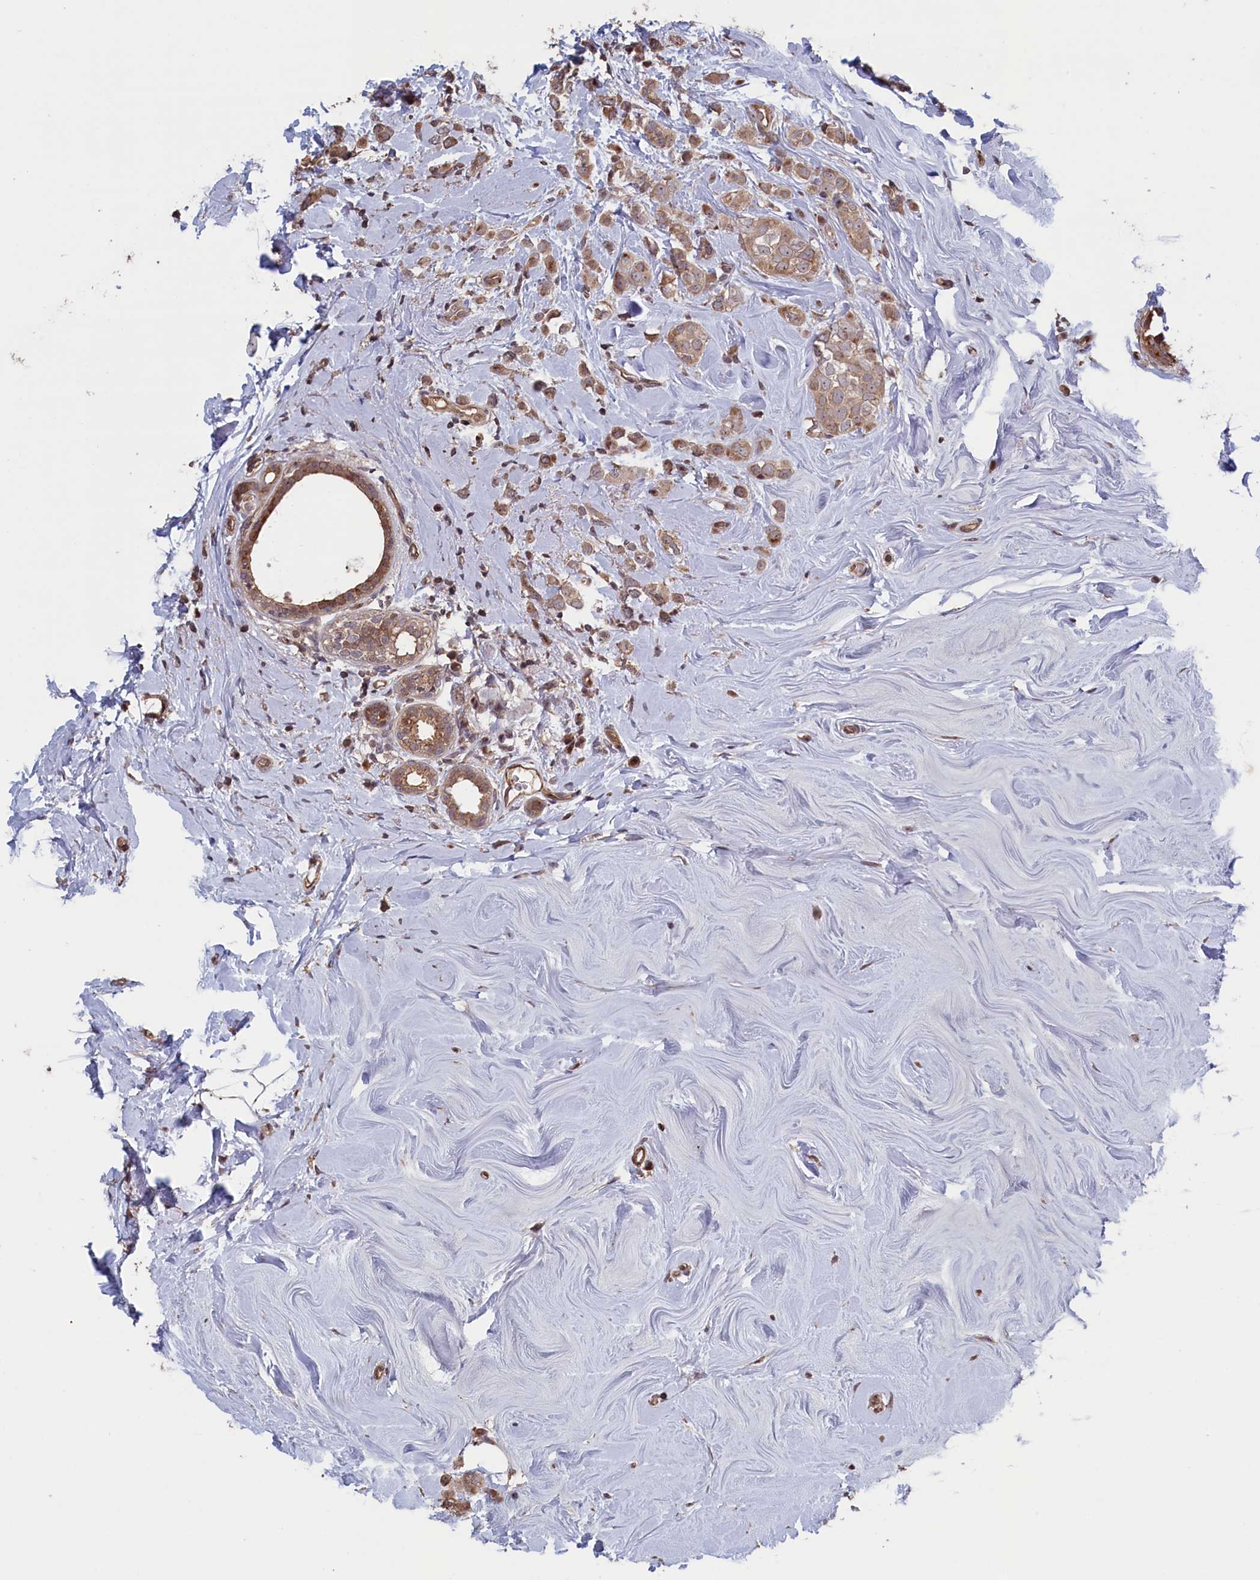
{"staining": {"intensity": "moderate", "quantity": ">75%", "location": "cytoplasmic/membranous"}, "tissue": "breast cancer", "cell_type": "Tumor cells", "image_type": "cancer", "snomed": [{"axis": "morphology", "description": "Lobular carcinoma"}, {"axis": "topography", "description": "Breast"}], "caption": "About >75% of tumor cells in breast cancer display moderate cytoplasmic/membranous protein positivity as visualized by brown immunohistochemical staining.", "gene": "LSG1", "patient": {"sex": "female", "age": 47}}